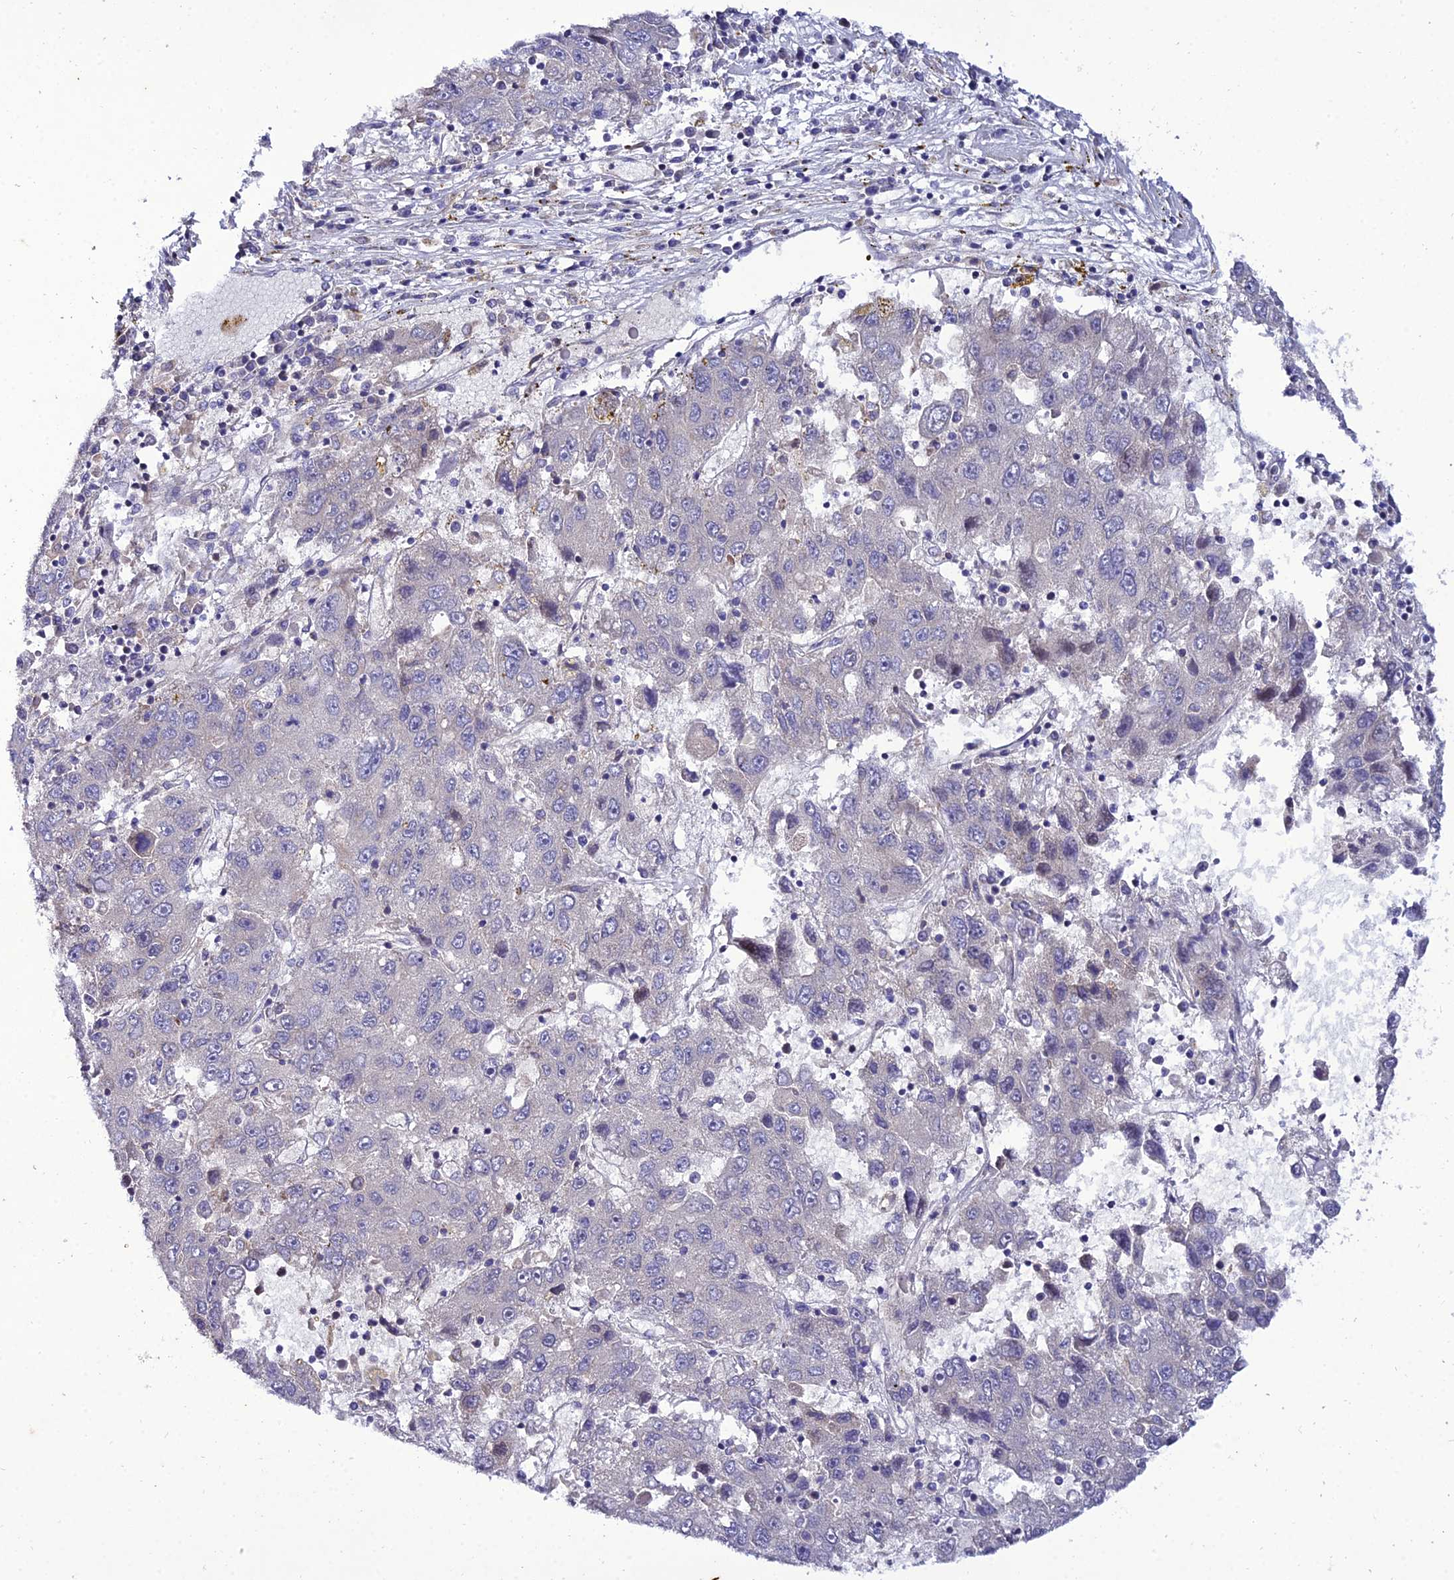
{"staining": {"intensity": "negative", "quantity": "none", "location": "none"}, "tissue": "liver cancer", "cell_type": "Tumor cells", "image_type": "cancer", "snomed": [{"axis": "morphology", "description": "Carcinoma, Hepatocellular, NOS"}, {"axis": "topography", "description": "Liver"}], "caption": "Micrograph shows no protein positivity in tumor cells of hepatocellular carcinoma (liver) tissue.", "gene": "ARL6IP1", "patient": {"sex": "male", "age": 49}}